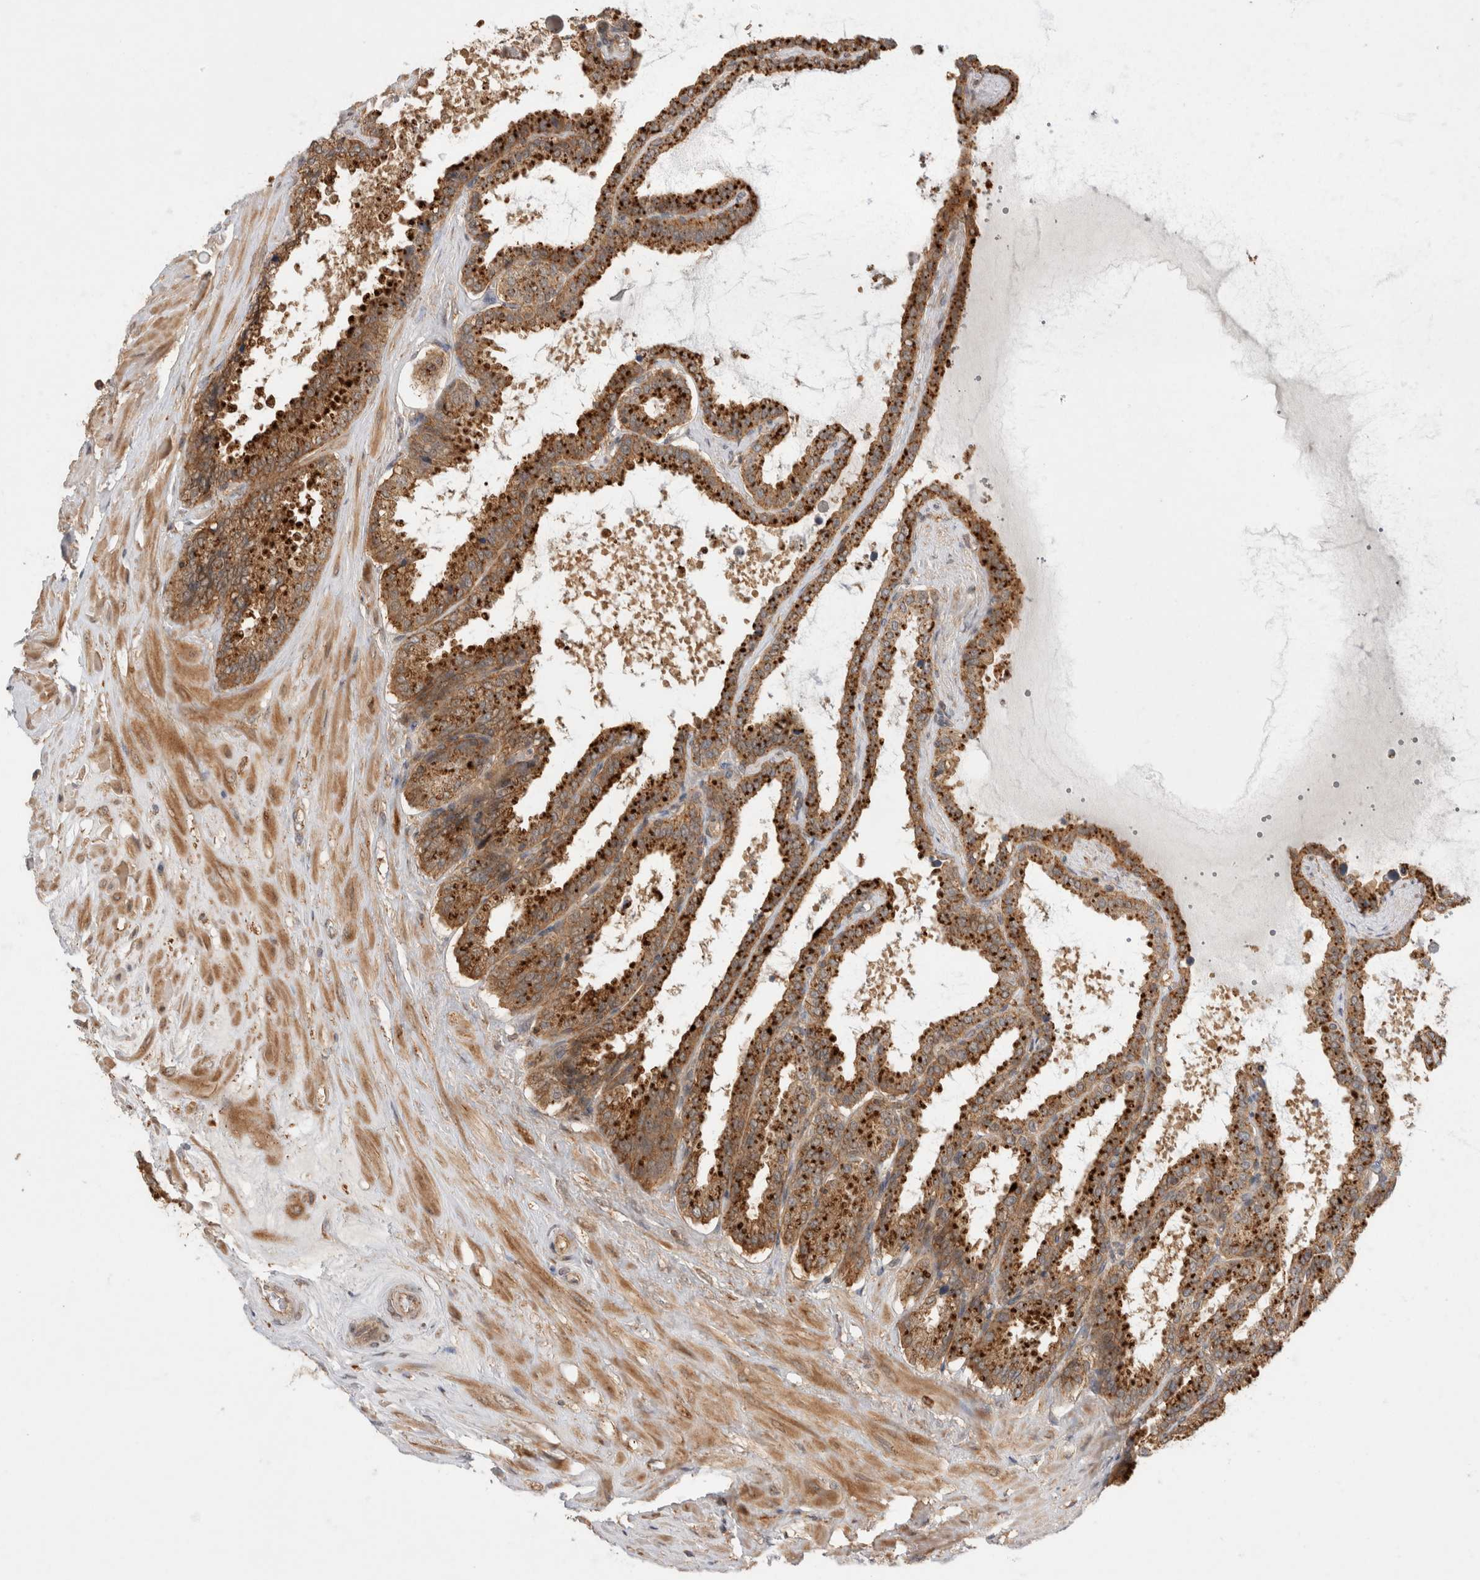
{"staining": {"intensity": "strong", "quantity": ">75%", "location": "cytoplasmic/membranous"}, "tissue": "seminal vesicle", "cell_type": "Glandular cells", "image_type": "normal", "snomed": [{"axis": "morphology", "description": "Normal tissue, NOS"}, {"axis": "topography", "description": "Seminal veicle"}], "caption": "This is a histology image of immunohistochemistry (IHC) staining of benign seminal vesicle, which shows strong staining in the cytoplasmic/membranous of glandular cells.", "gene": "VPS28", "patient": {"sex": "male", "age": 46}}